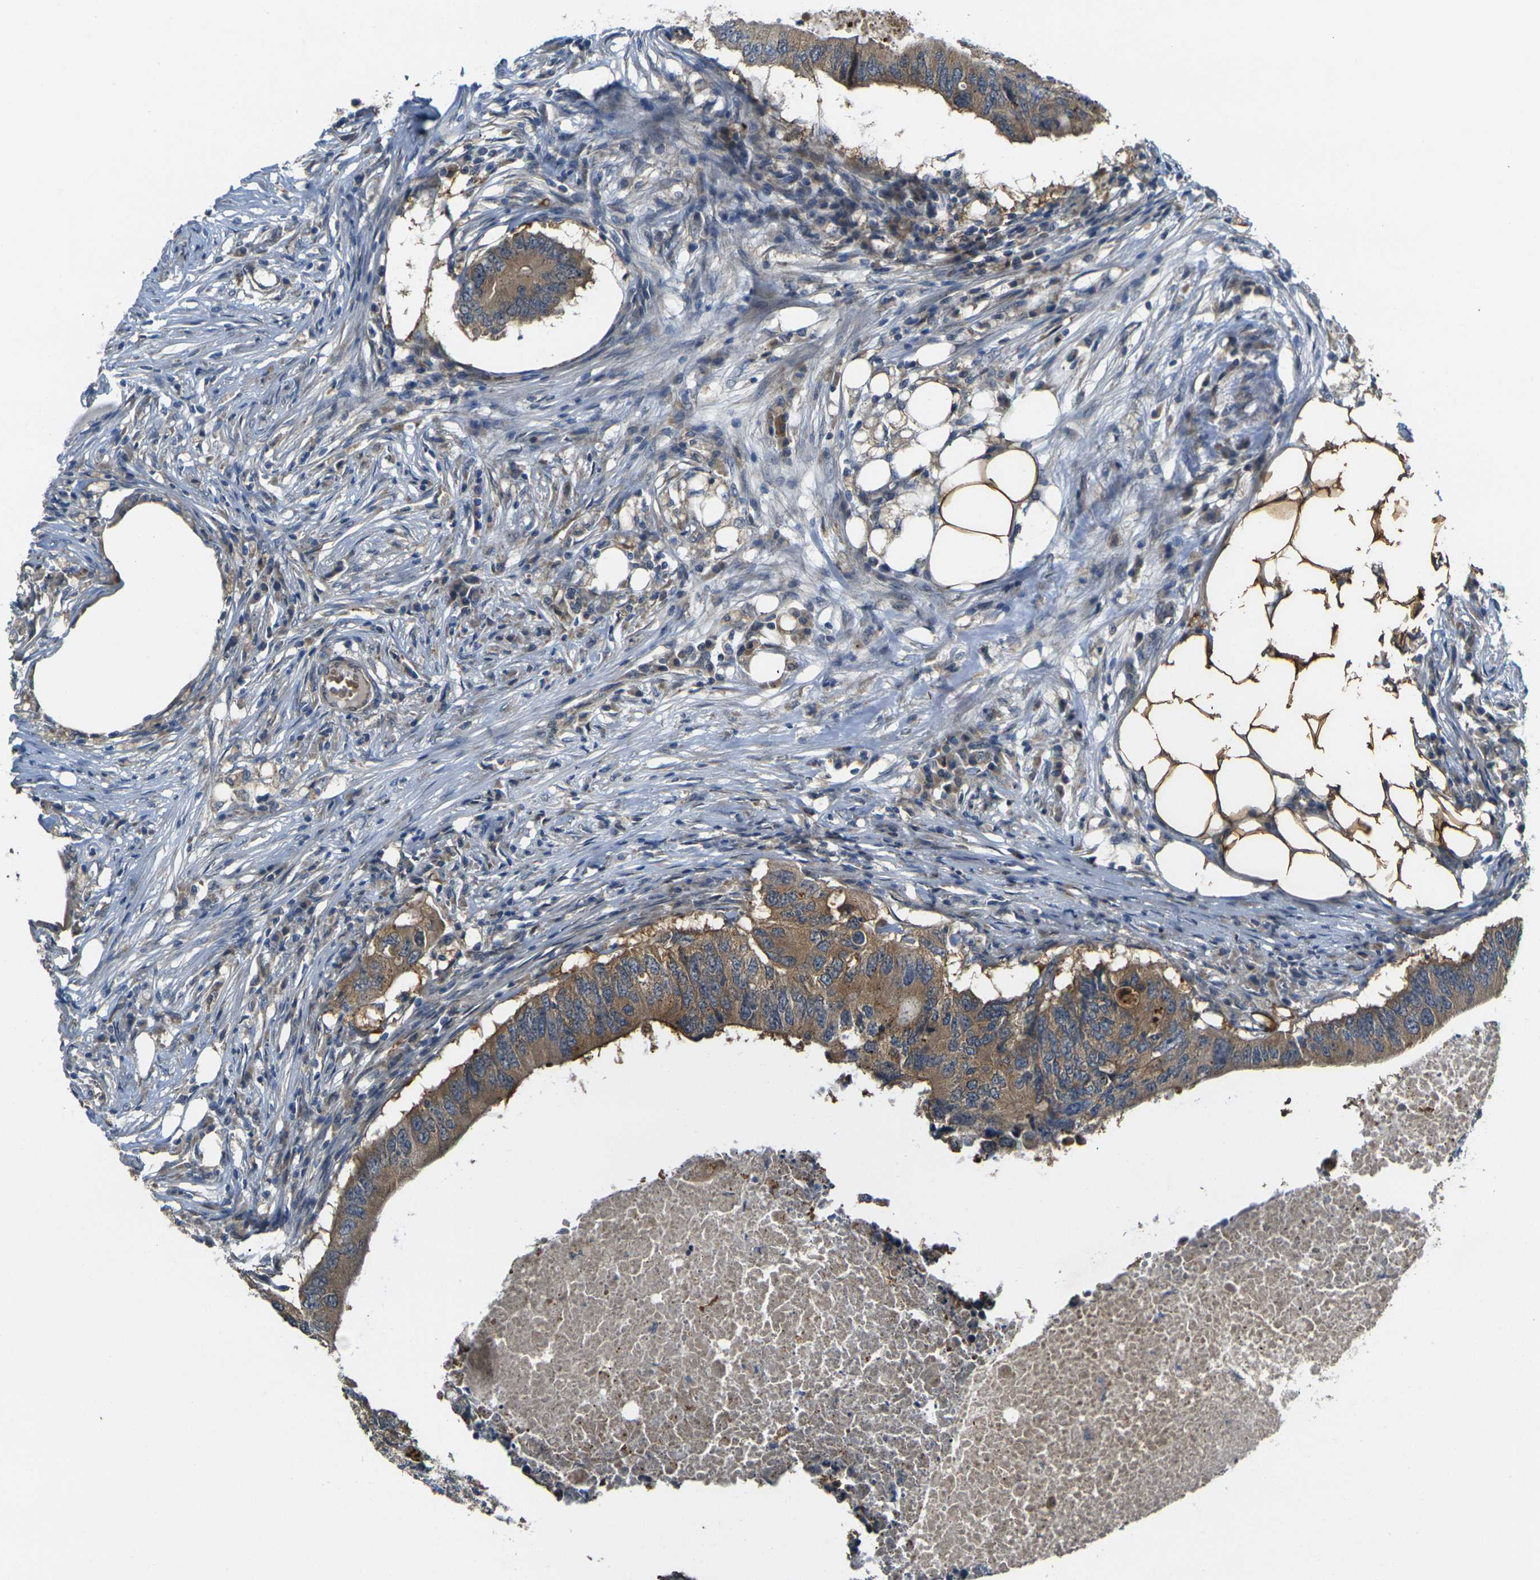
{"staining": {"intensity": "moderate", "quantity": ">75%", "location": "cytoplasmic/membranous"}, "tissue": "colorectal cancer", "cell_type": "Tumor cells", "image_type": "cancer", "snomed": [{"axis": "morphology", "description": "Adenocarcinoma, NOS"}, {"axis": "topography", "description": "Colon"}], "caption": "A brown stain shows moderate cytoplasmic/membranous expression of a protein in human colorectal cancer tumor cells. (DAB (3,3'-diaminobenzidine) IHC, brown staining for protein, blue staining for nuclei).", "gene": "GNA12", "patient": {"sex": "male", "age": 71}}